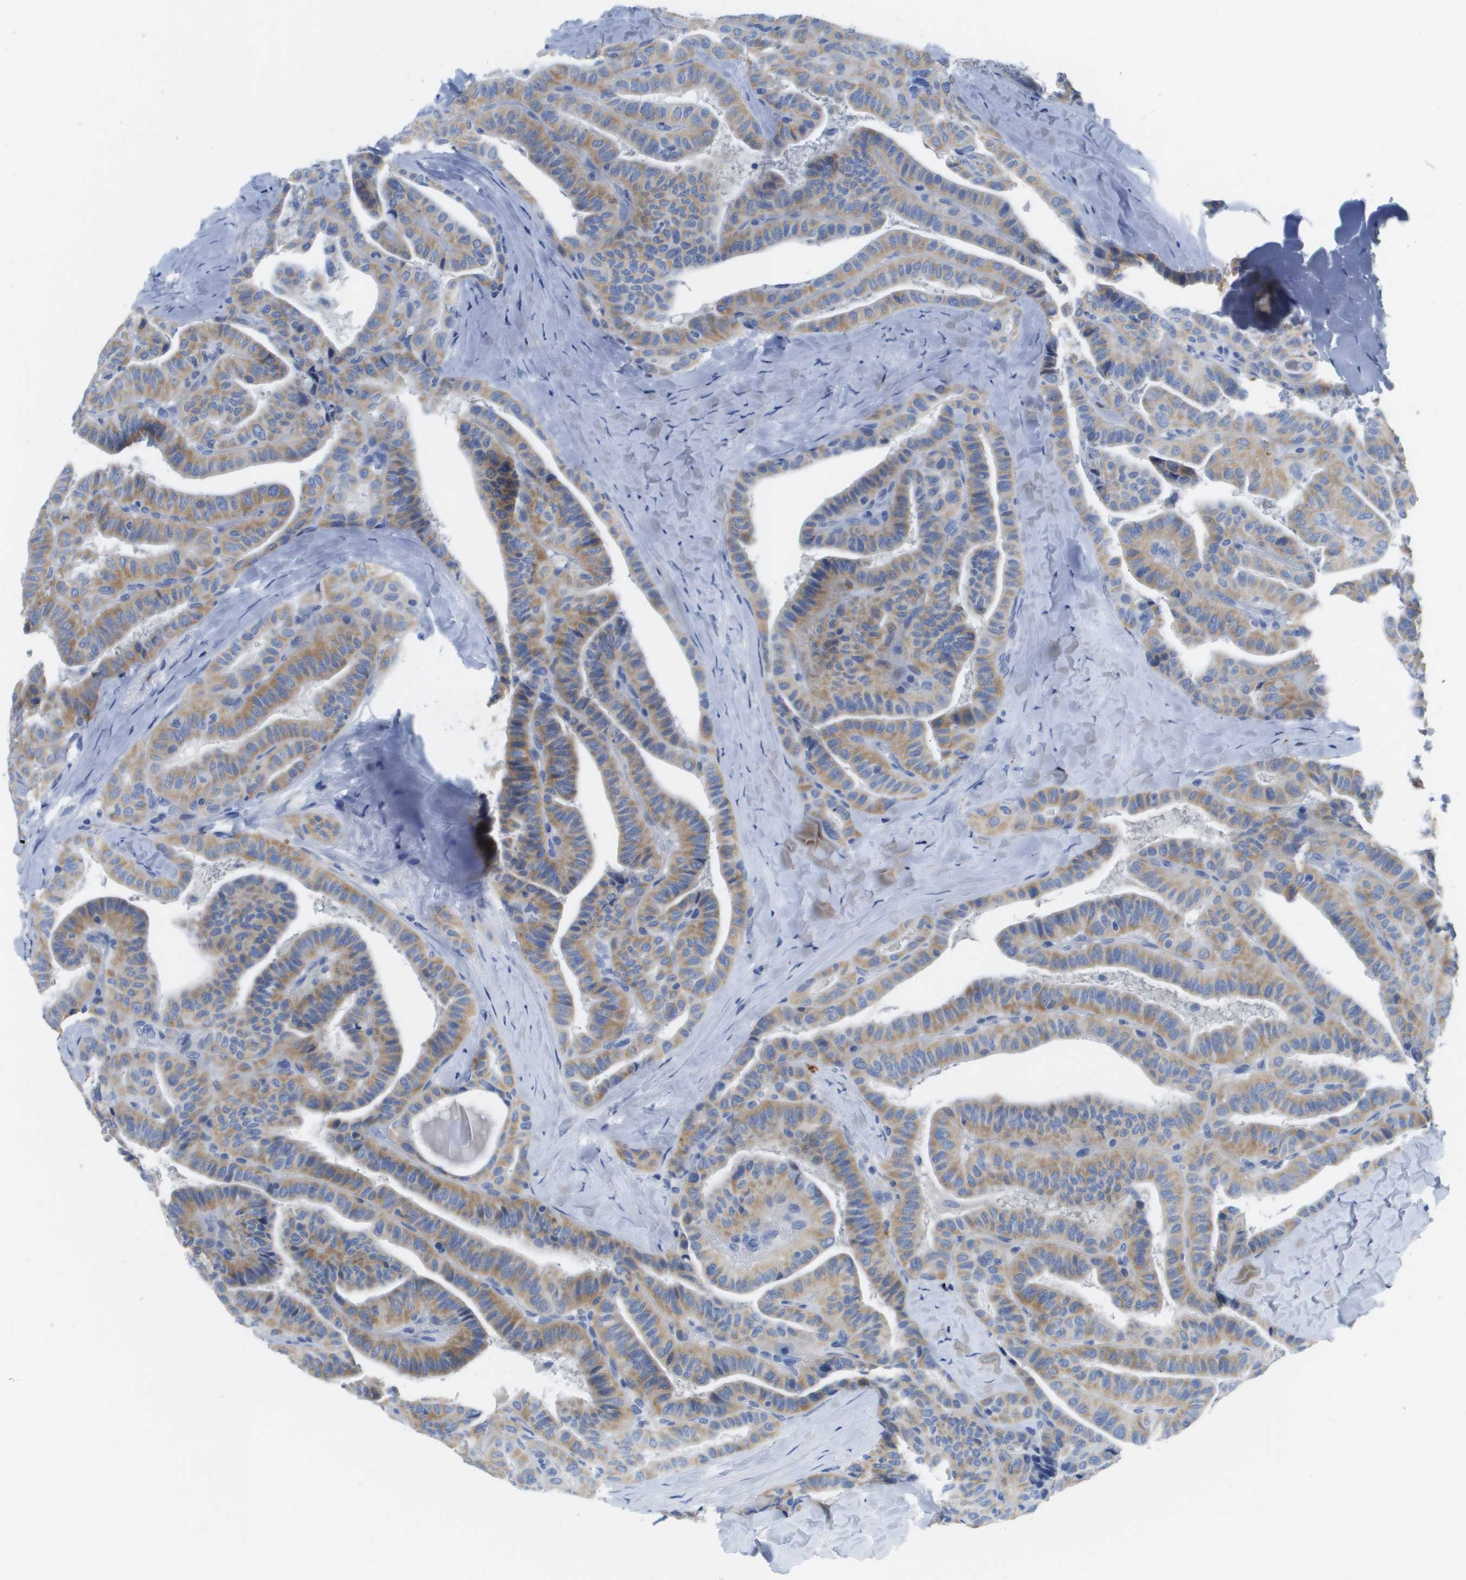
{"staining": {"intensity": "weak", "quantity": "25%-75%", "location": "cytoplasmic/membranous"}, "tissue": "thyroid cancer", "cell_type": "Tumor cells", "image_type": "cancer", "snomed": [{"axis": "morphology", "description": "Papillary adenocarcinoma, NOS"}, {"axis": "topography", "description": "Thyroid gland"}], "caption": "This is an image of IHC staining of thyroid papillary adenocarcinoma, which shows weak staining in the cytoplasmic/membranous of tumor cells.", "gene": "MS4A1", "patient": {"sex": "male", "age": 77}}